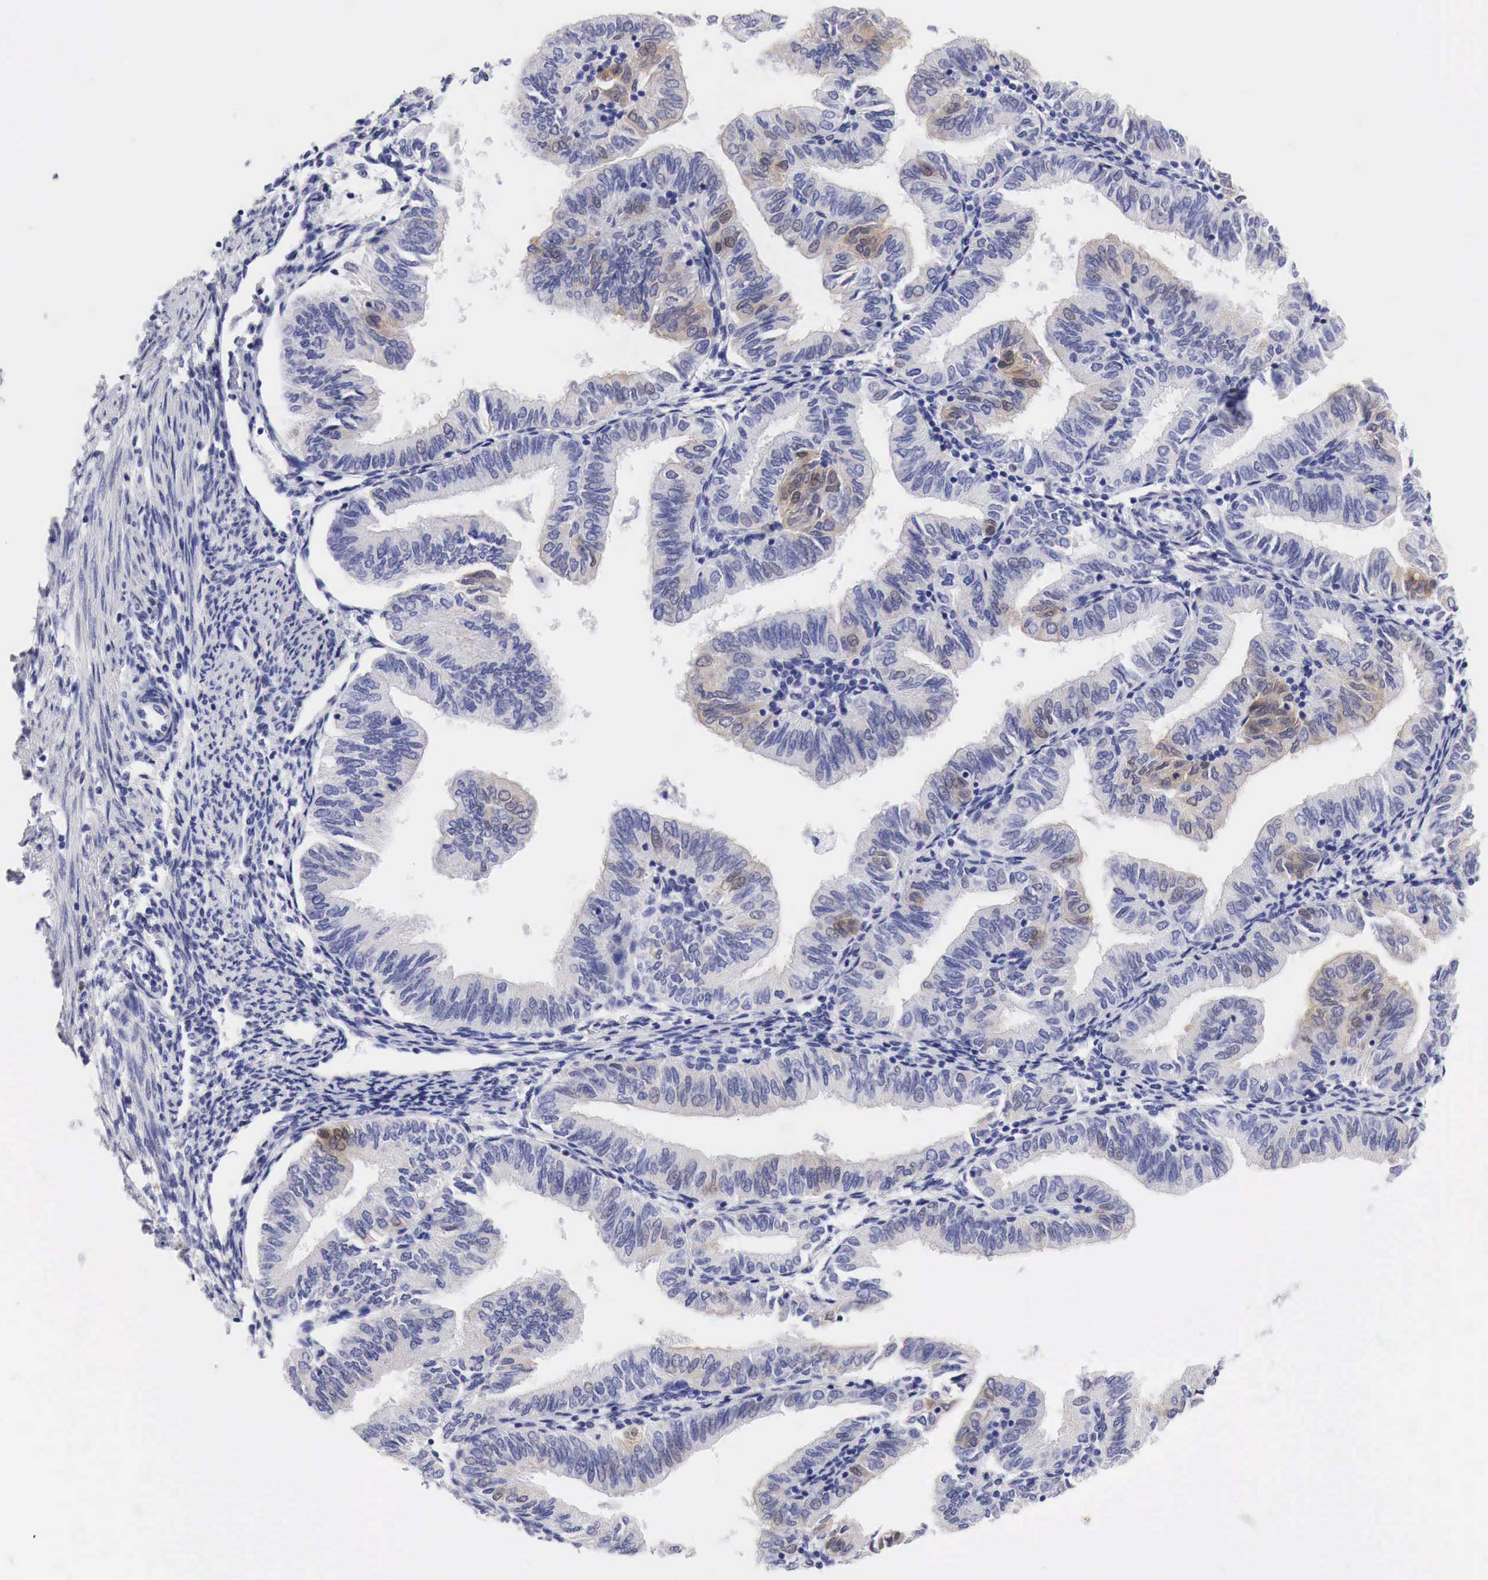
{"staining": {"intensity": "weak", "quantity": "<25%", "location": "cytoplasmic/membranous"}, "tissue": "endometrial cancer", "cell_type": "Tumor cells", "image_type": "cancer", "snomed": [{"axis": "morphology", "description": "Adenocarcinoma, NOS"}, {"axis": "topography", "description": "Endometrium"}], "caption": "This is a photomicrograph of IHC staining of endometrial cancer (adenocarcinoma), which shows no staining in tumor cells.", "gene": "CDKN2A", "patient": {"sex": "female", "age": 51}}